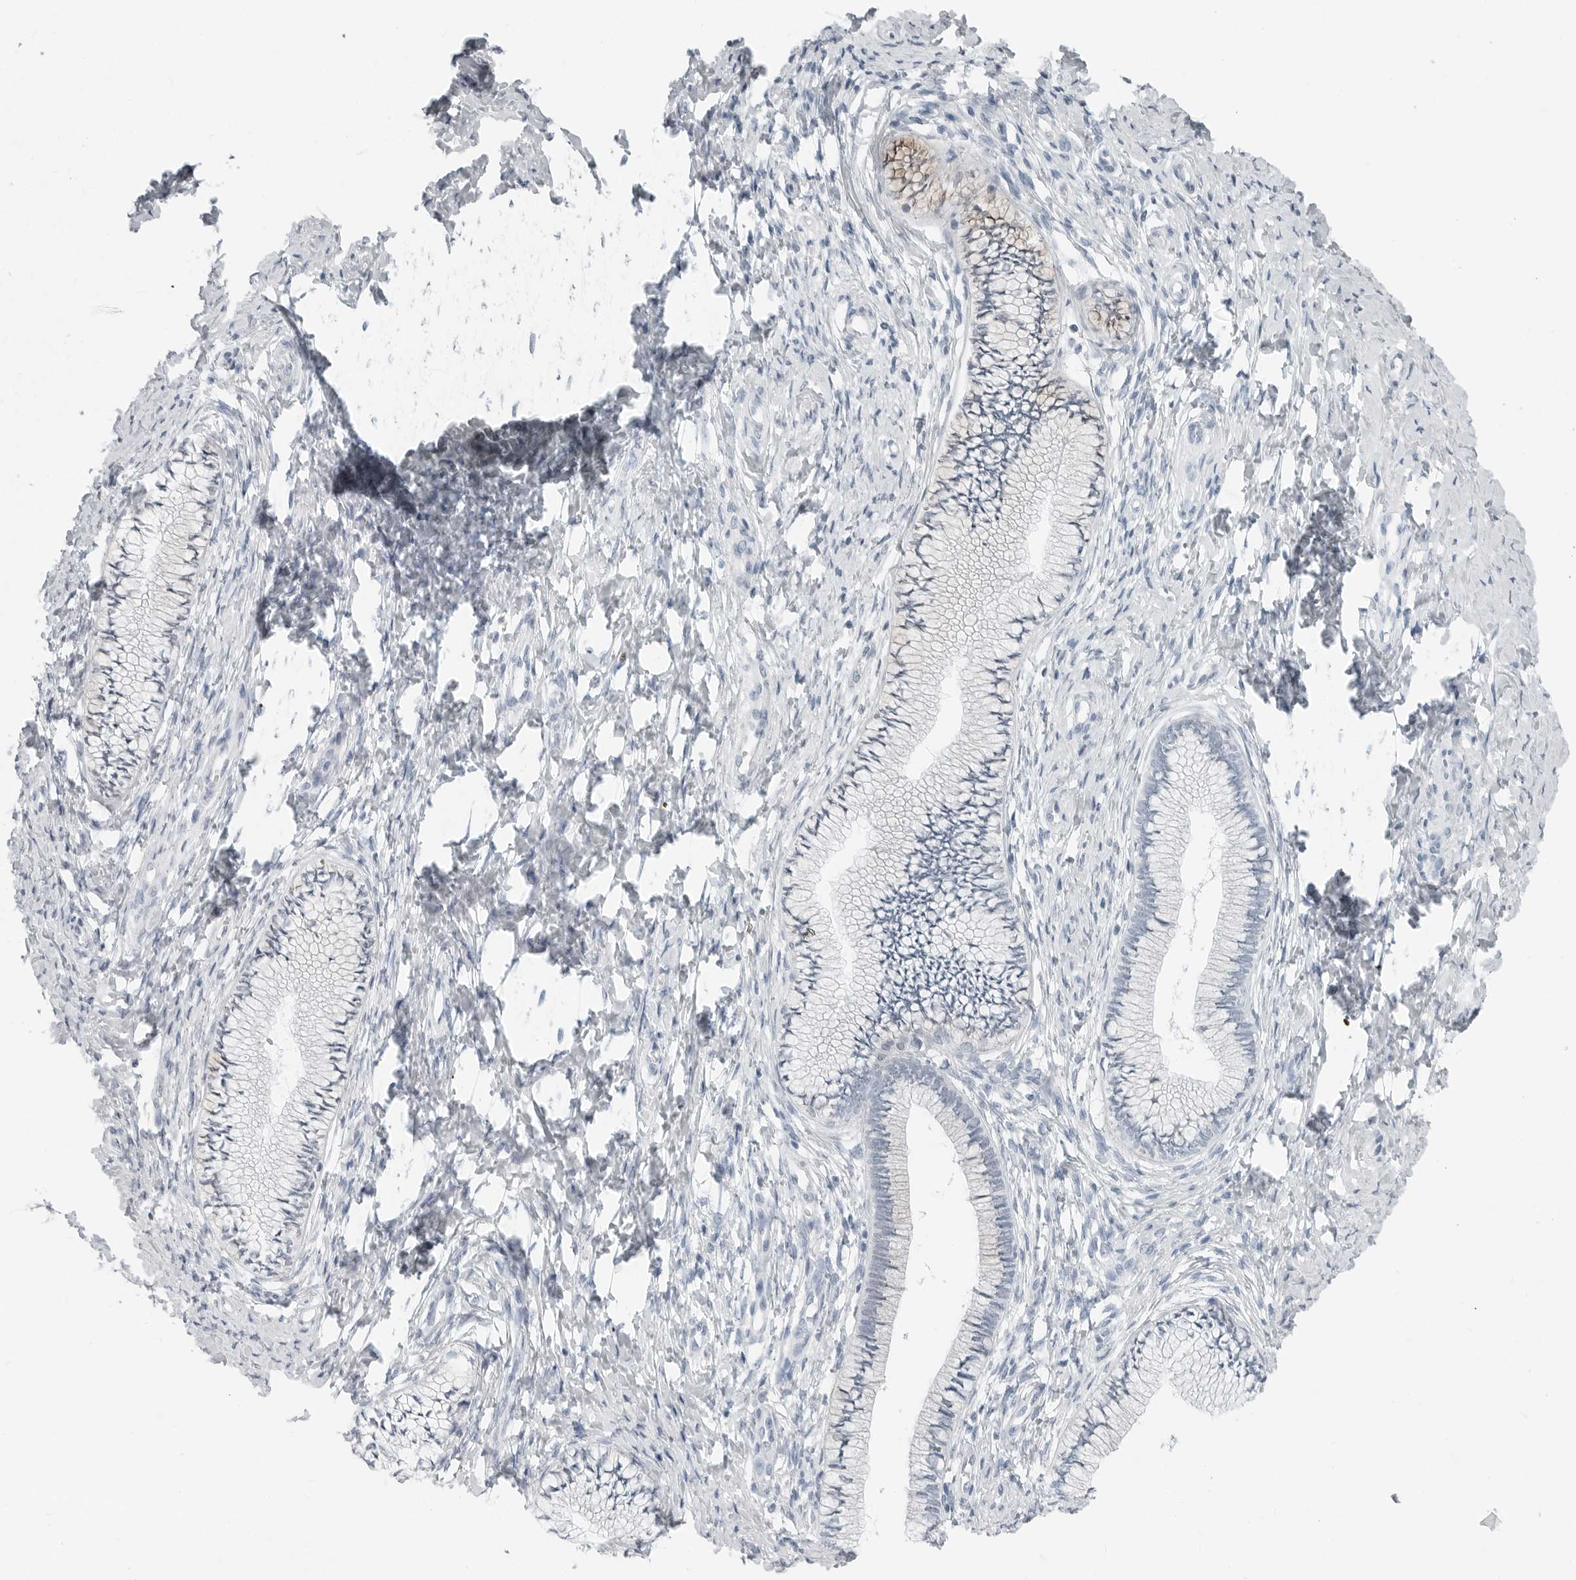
{"staining": {"intensity": "negative", "quantity": "none", "location": "none"}, "tissue": "cervix", "cell_type": "Glandular cells", "image_type": "normal", "snomed": [{"axis": "morphology", "description": "Normal tissue, NOS"}, {"axis": "topography", "description": "Cervix"}], "caption": "High magnification brightfield microscopy of unremarkable cervix stained with DAB (brown) and counterstained with hematoxylin (blue): glandular cells show no significant staining.", "gene": "XIRP1", "patient": {"sex": "female", "age": 36}}